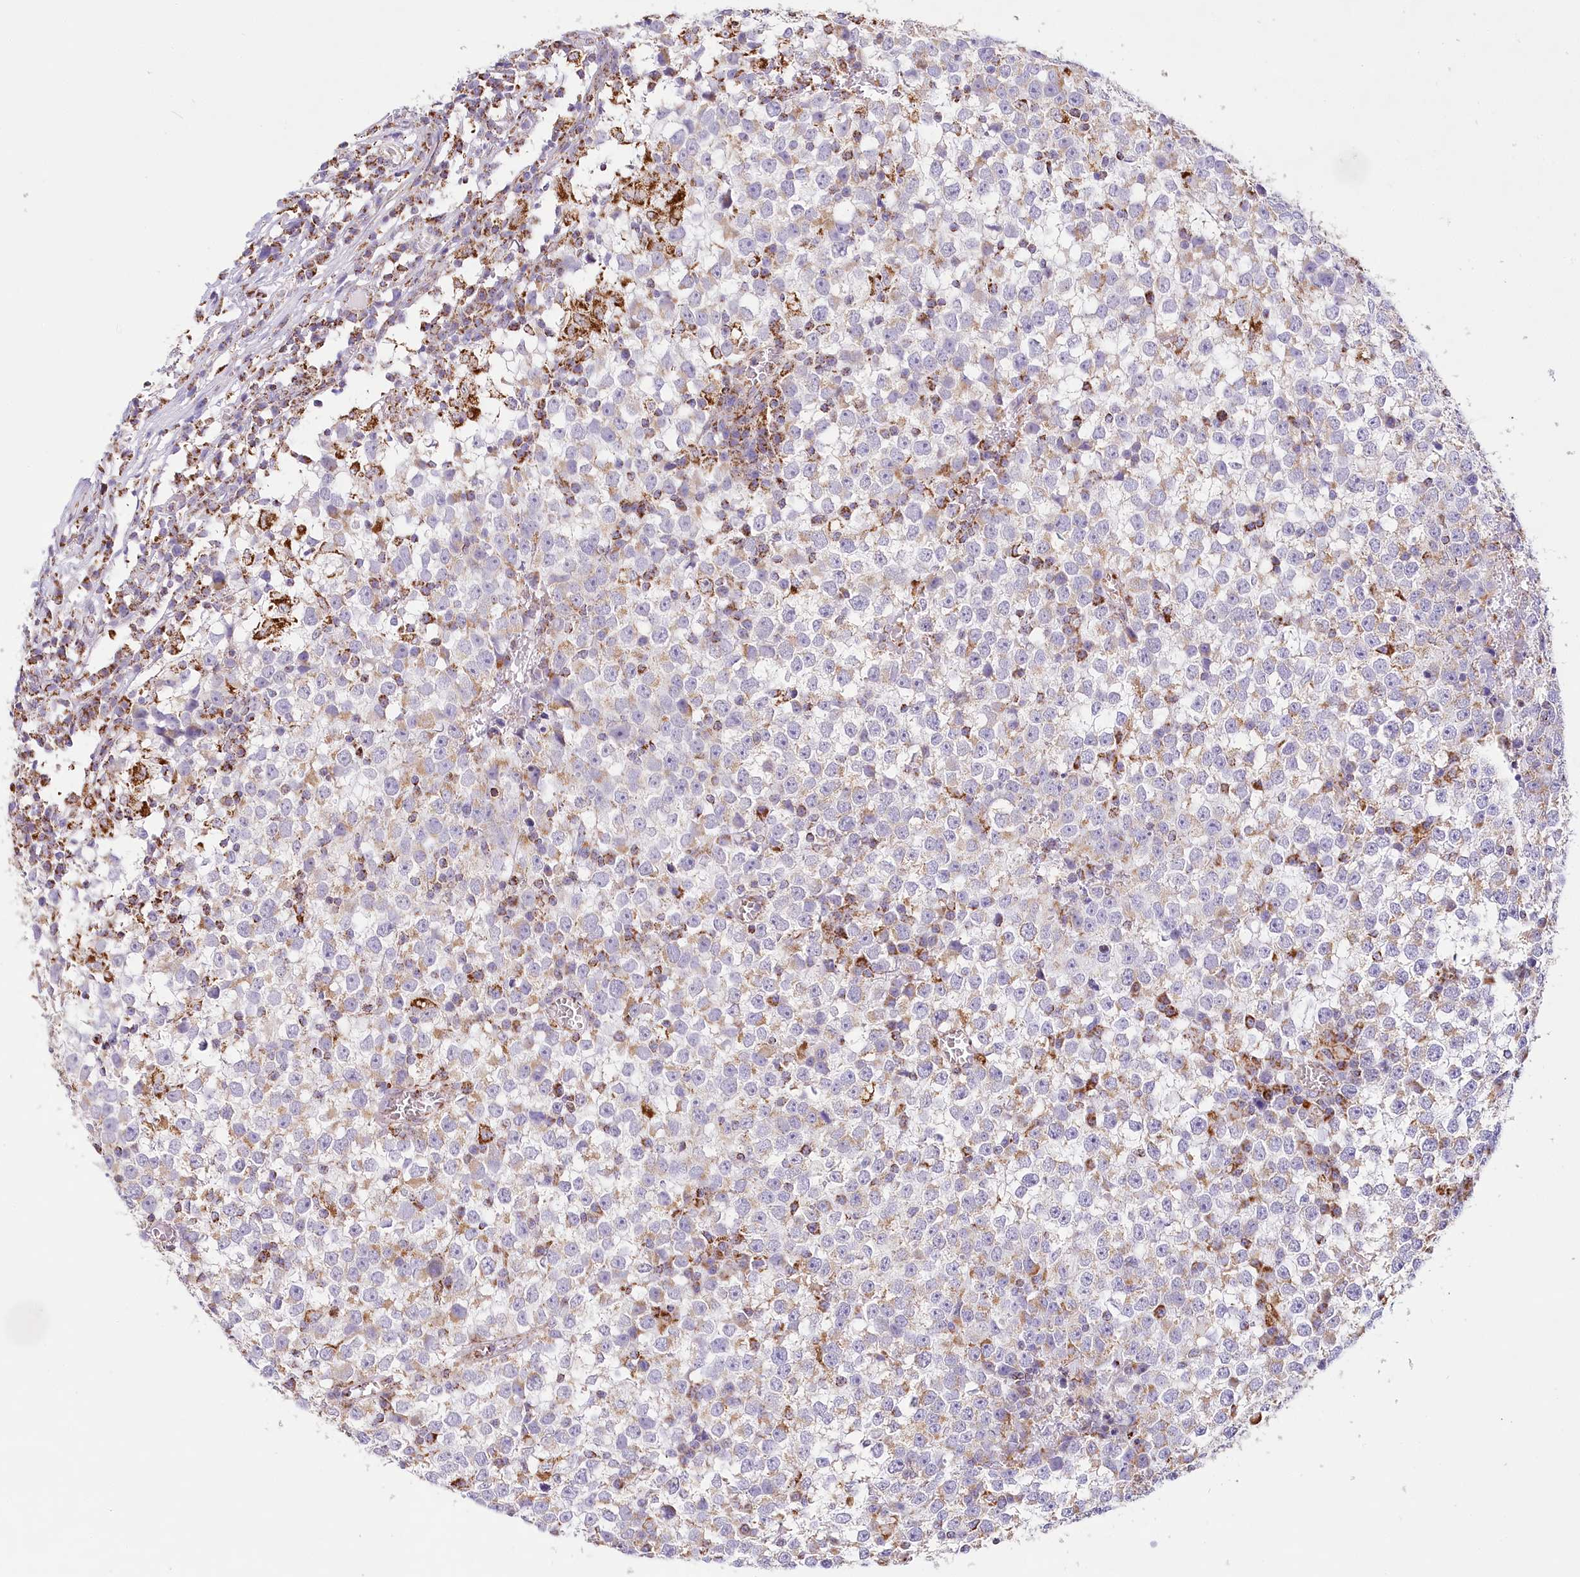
{"staining": {"intensity": "weak", "quantity": "25%-75%", "location": "cytoplasmic/membranous"}, "tissue": "testis cancer", "cell_type": "Tumor cells", "image_type": "cancer", "snomed": [{"axis": "morphology", "description": "Seminoma, NOS"}, {"axis": "topography", "description": "Testis"}], "caption": "Immunohistochemical staining of testis seminoma displays weak cytoplasmic/membranous protein expression in approximately 25%-75% of tumor cells.", "gene": "LSS", "patient": {"sex": "male", "age": 65}}